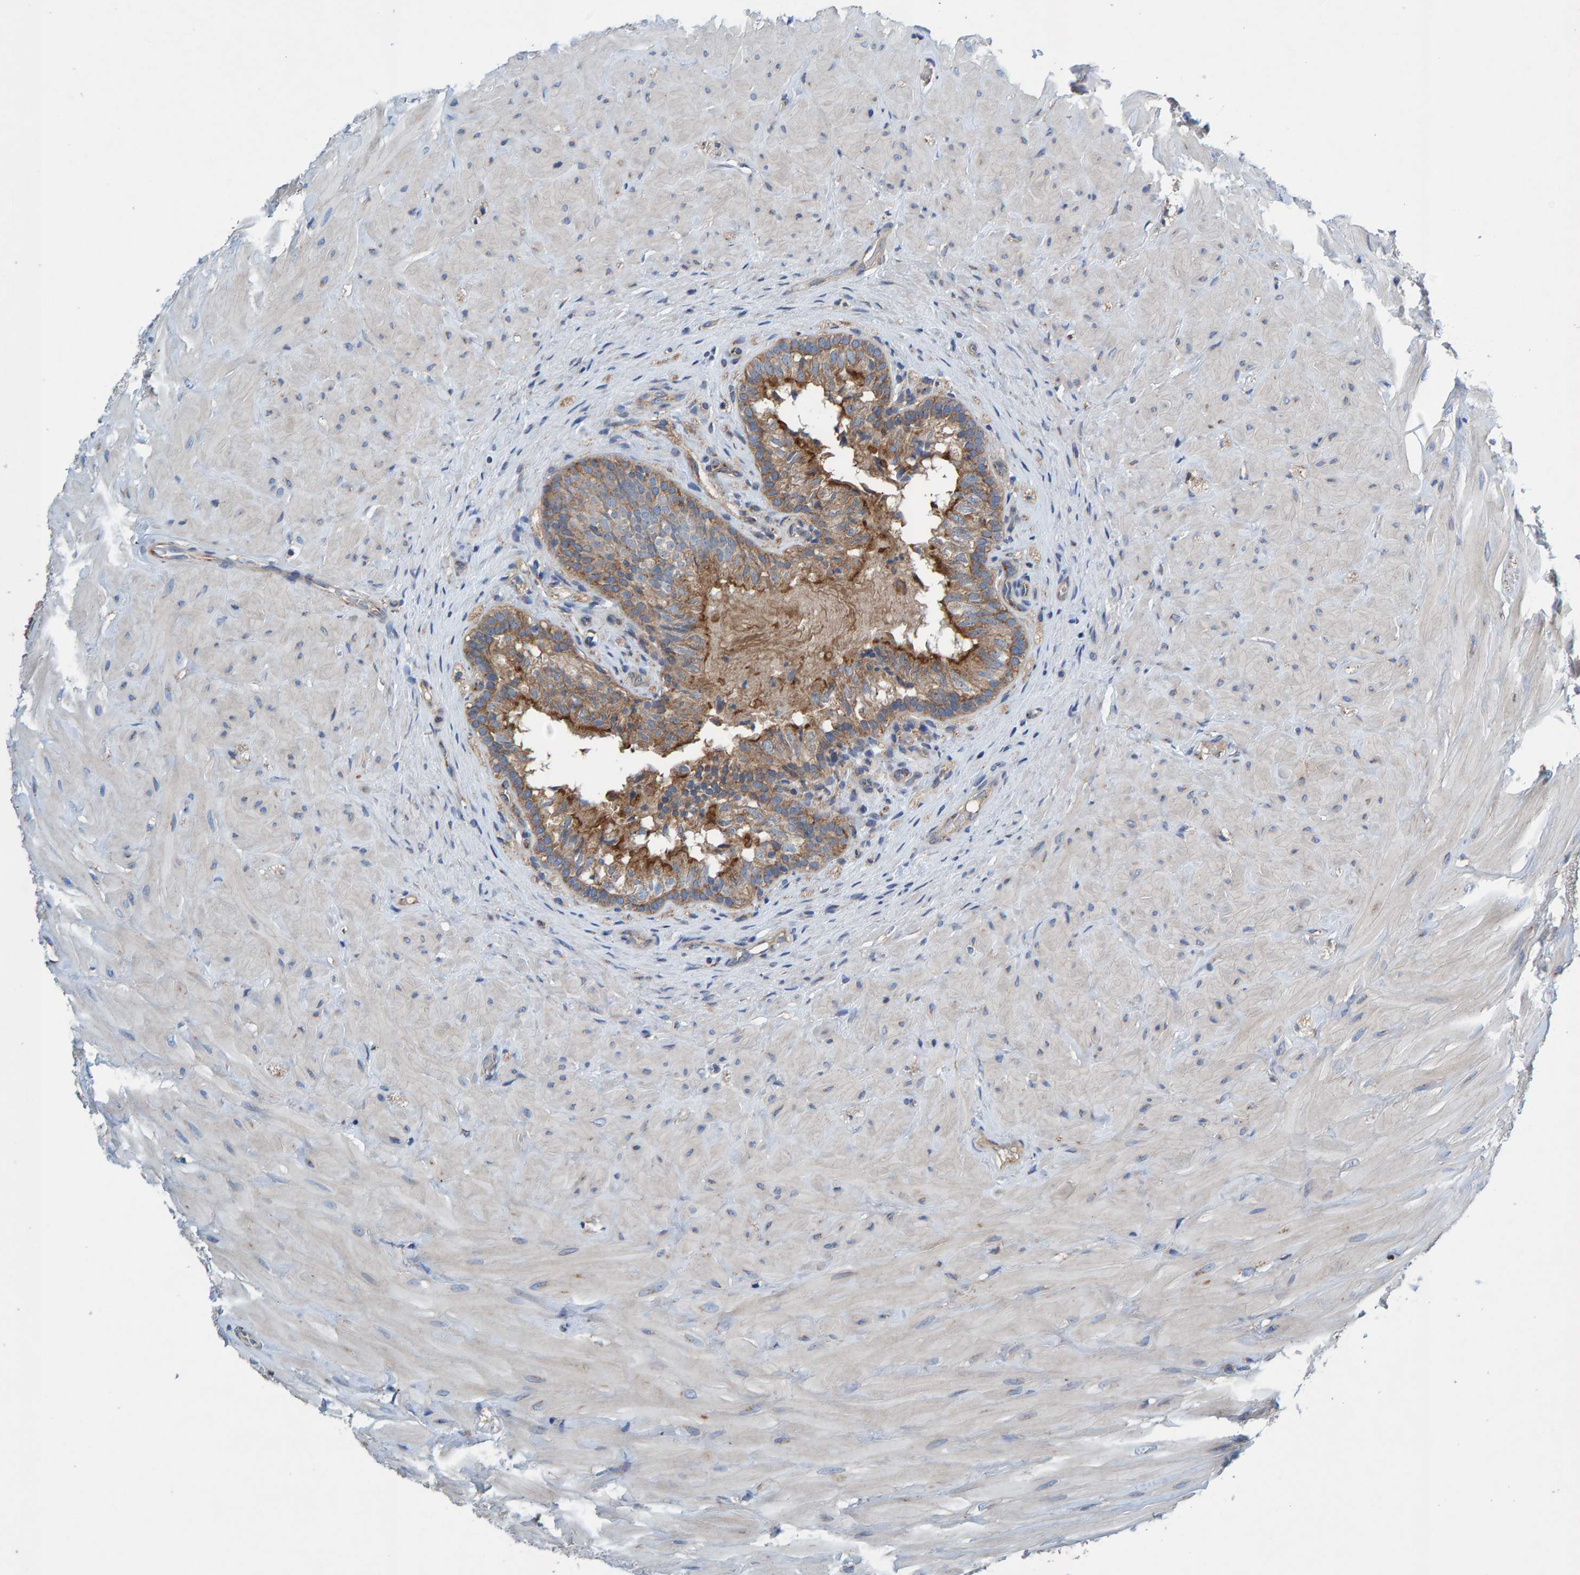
{"staining": {"intensity": "moderate", "quantity": ">75%", "location": "cytoplasmic/membranous"}, "tissue": "epididymis", "cell_type": "Glandular cells", "image_type": "normal", "snomed": [{"axis": "morphology", "description": "Normal tissue, NOS"}, {"axis": "topography", "description": "Soft tissue"}, {"axis": "topography", "description": "Epididymis"}], "caption": "IHC image of benign epididymis: human epididymis stained using immunohistochemistry demonstrates medium levels of moderate protein expression localized specifically in the cytoplasmic/membranous of glandular cells, appearing as a cytoplasmic/membranous brown color.", "gene": "MKLN1", "patient": {"sex": "male", "age": 26}}